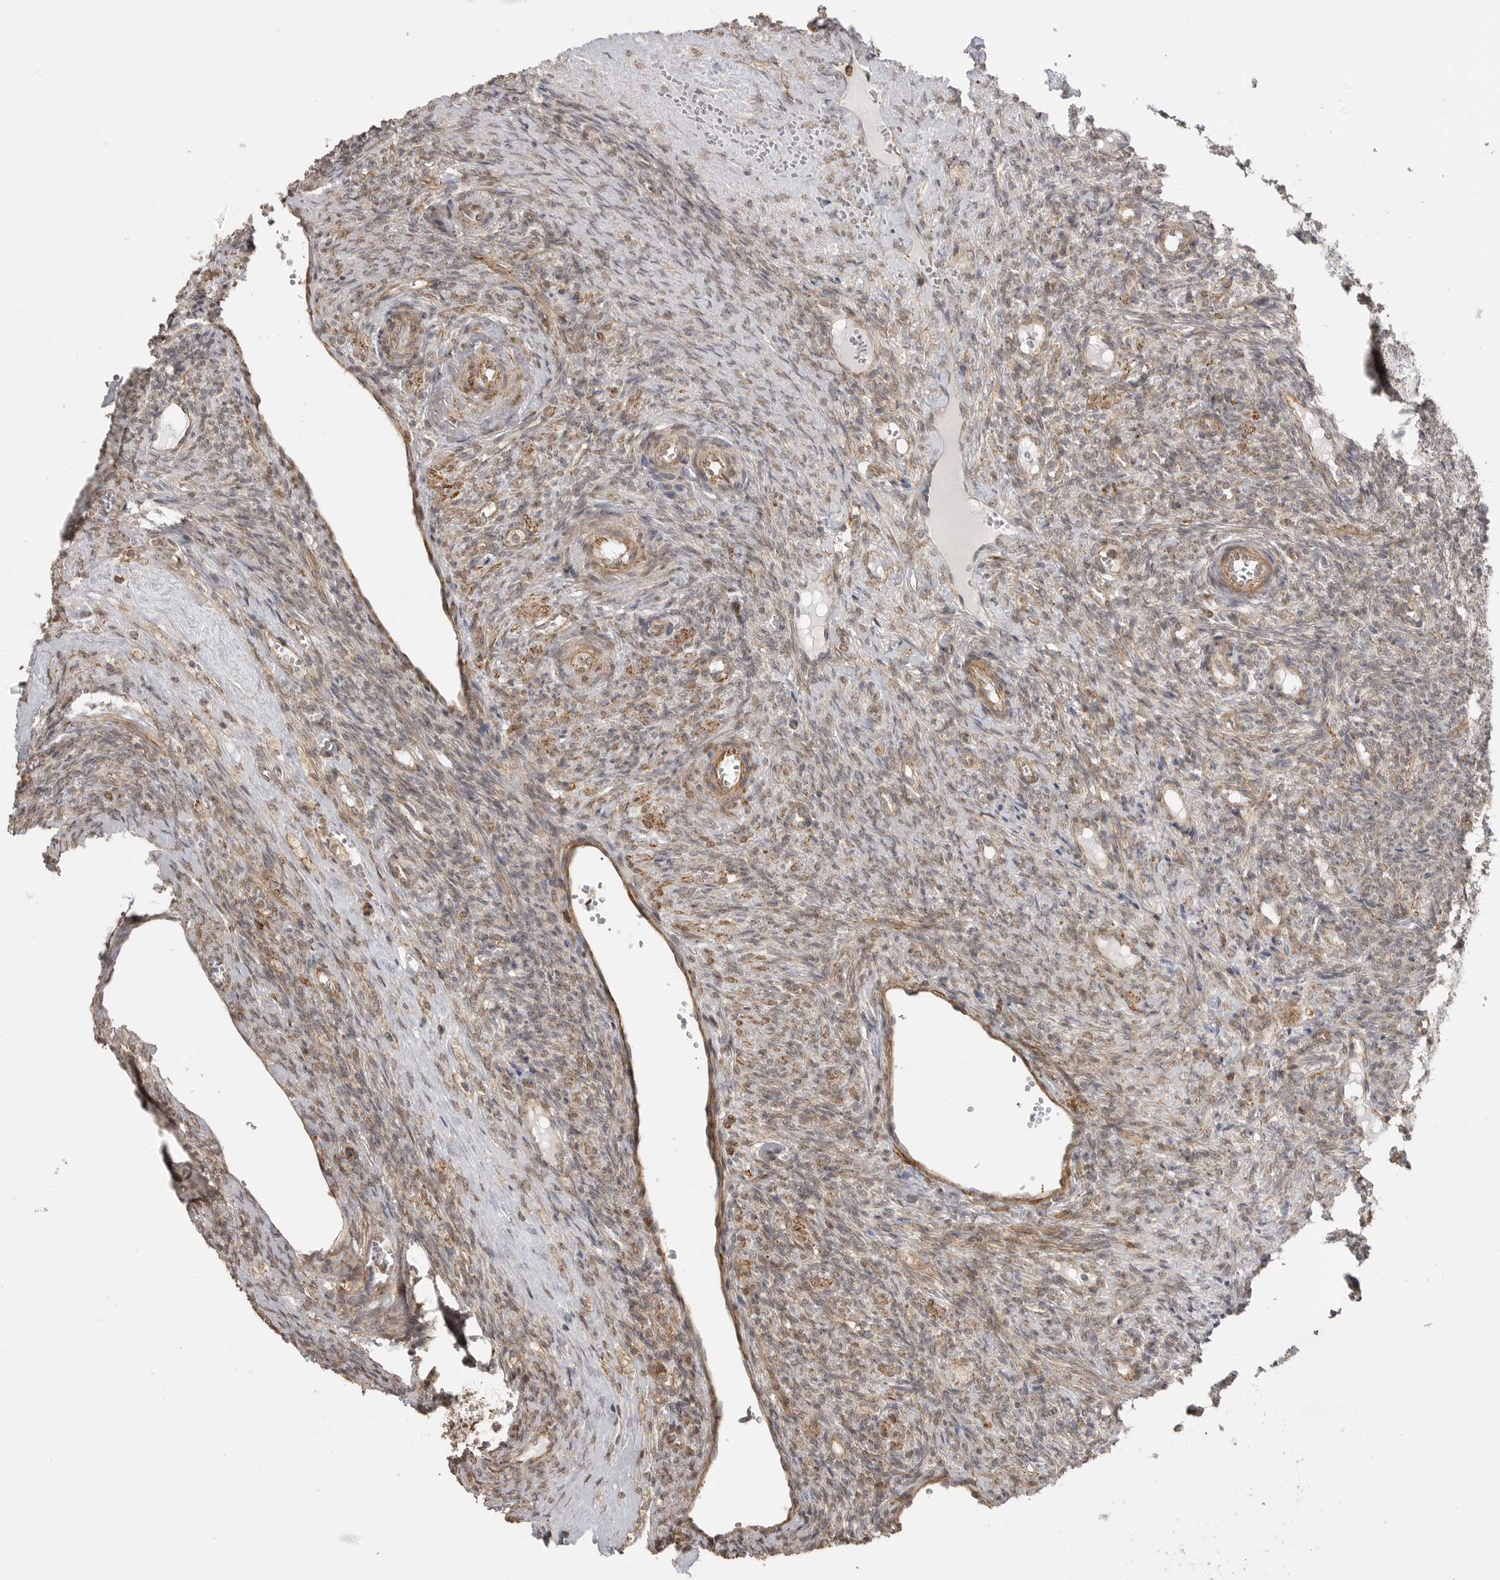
{"staining": {"intensity": "moderate", "quantity": "<25%", "location": "cytoplasmic/membranous"}, "tissue": "ovary", "cell_type": "Ovarian stroma cells", "image_type": "normal", "snomed": [{"axis": "morphology", "description": "Normal tissue, NOS"}, {"axis": "topography", "description": "Ovary"}], "caption": "High-magnification brightfield microscopy of normal ovary stained with DAB (3,3'-diaminobenzidine) (brown) and counterstained with hematoxylin (blue). ovarian stroma cells exhibit moderate cytoplasmic/membranous staining is present in about<25% of cells.", "gene": "GPC2", "patient": {"sex": "female", "age": 41}}